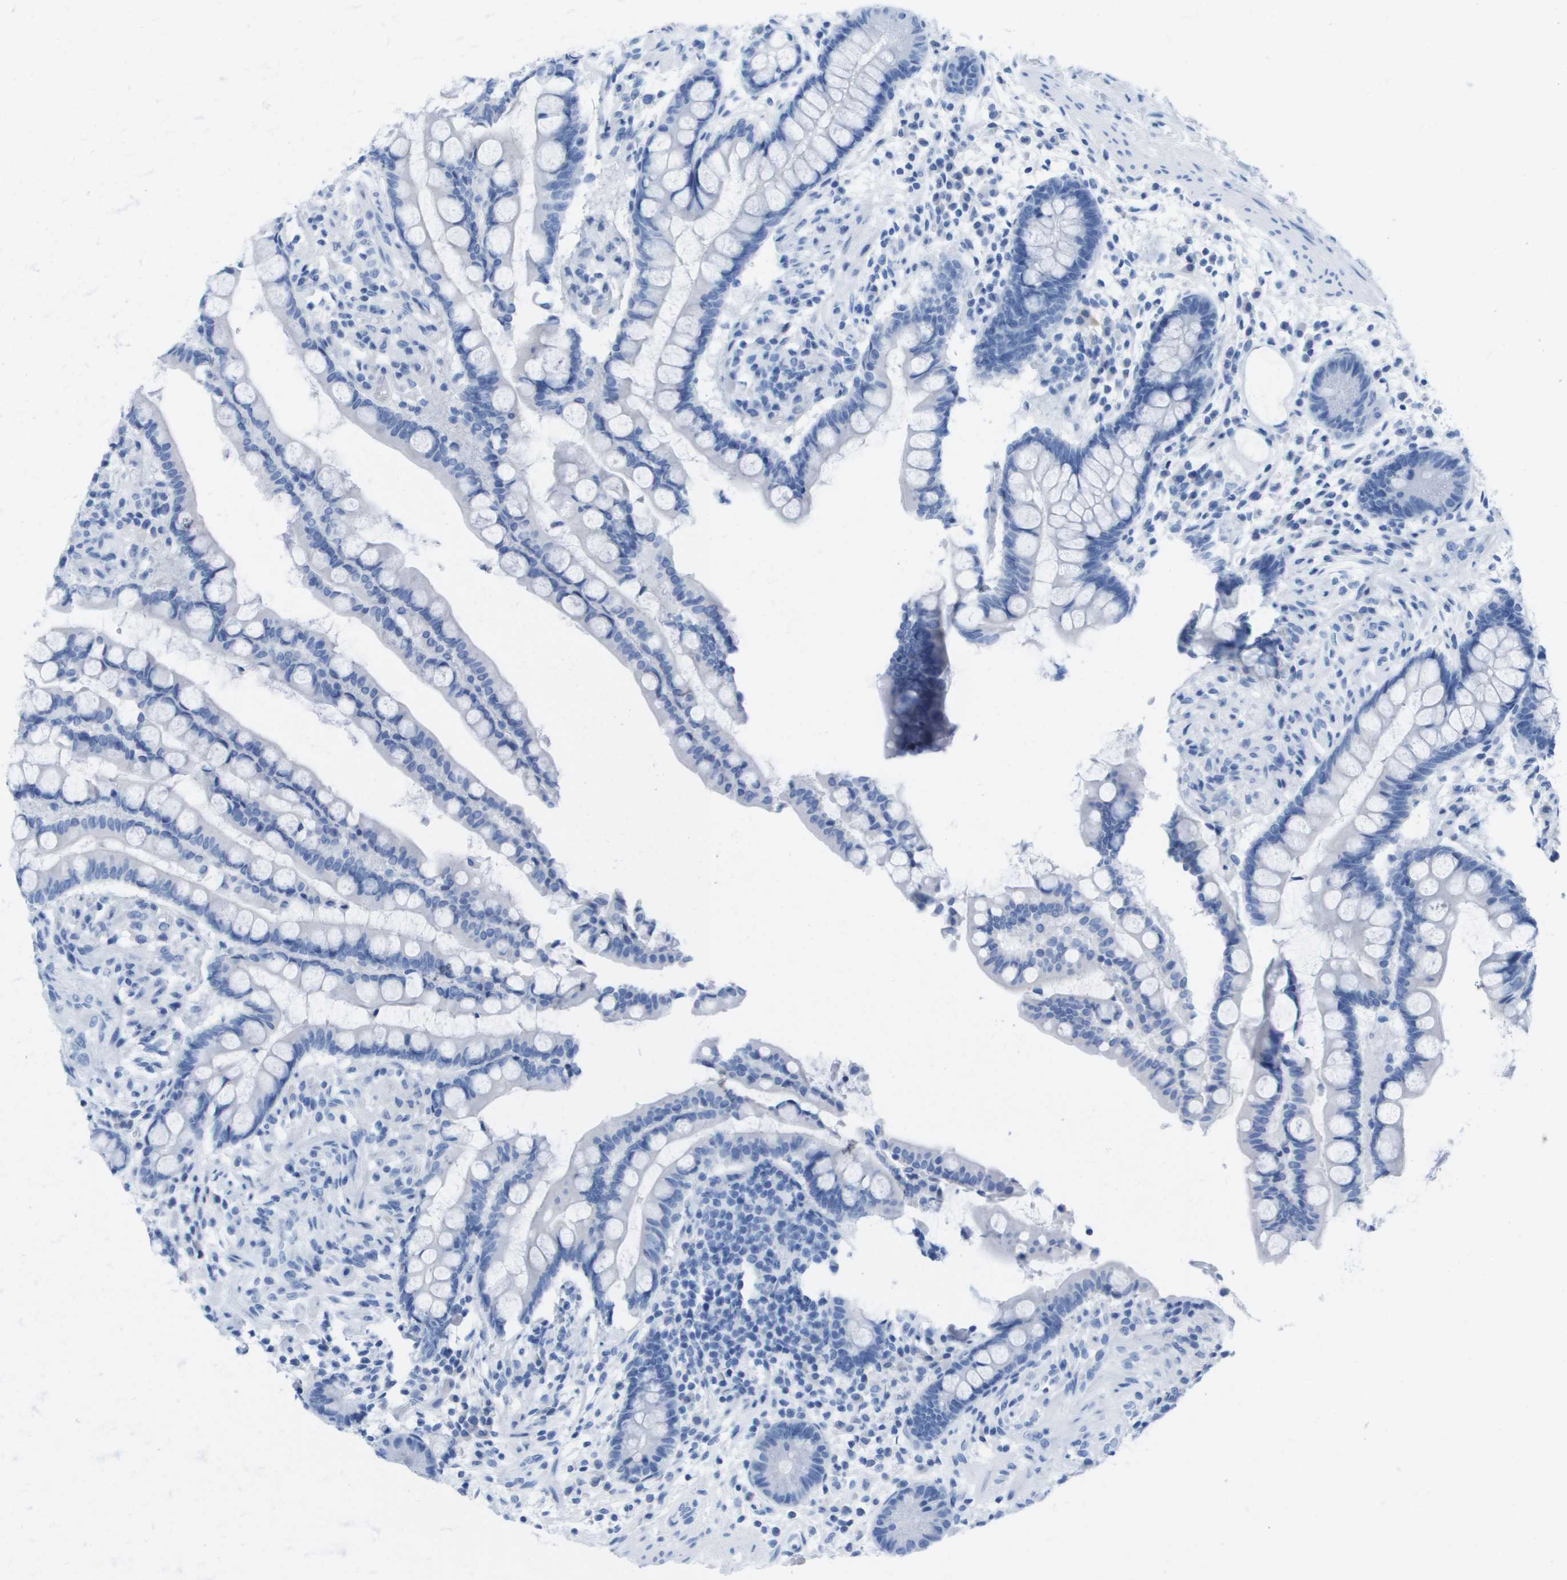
{"staining": {"intensity": "negative", "quantity": "none", "location": "none"}, "tissue": "colon", "cell_type": "Endothelial cells", "image_type": "normal", "snomed": [{"axis": "morphology", "description": "Normal tissue, NOS"}, {"axis": "topography", "description": "Colon"}], "caption": "This image is of unremarkable colon stained with immunohistochemistry to label a protein in brown with the nuclei are counter-stained blue. There is no expression in endothelial cells. (Stains: DAB immunohistochemistry (IHC) with hematoxylin counter stain, Microscopy: brightfield microscopy at high magnification).", "gene": "KCNA3", "patient": {"sex": "male", "age": 73}}